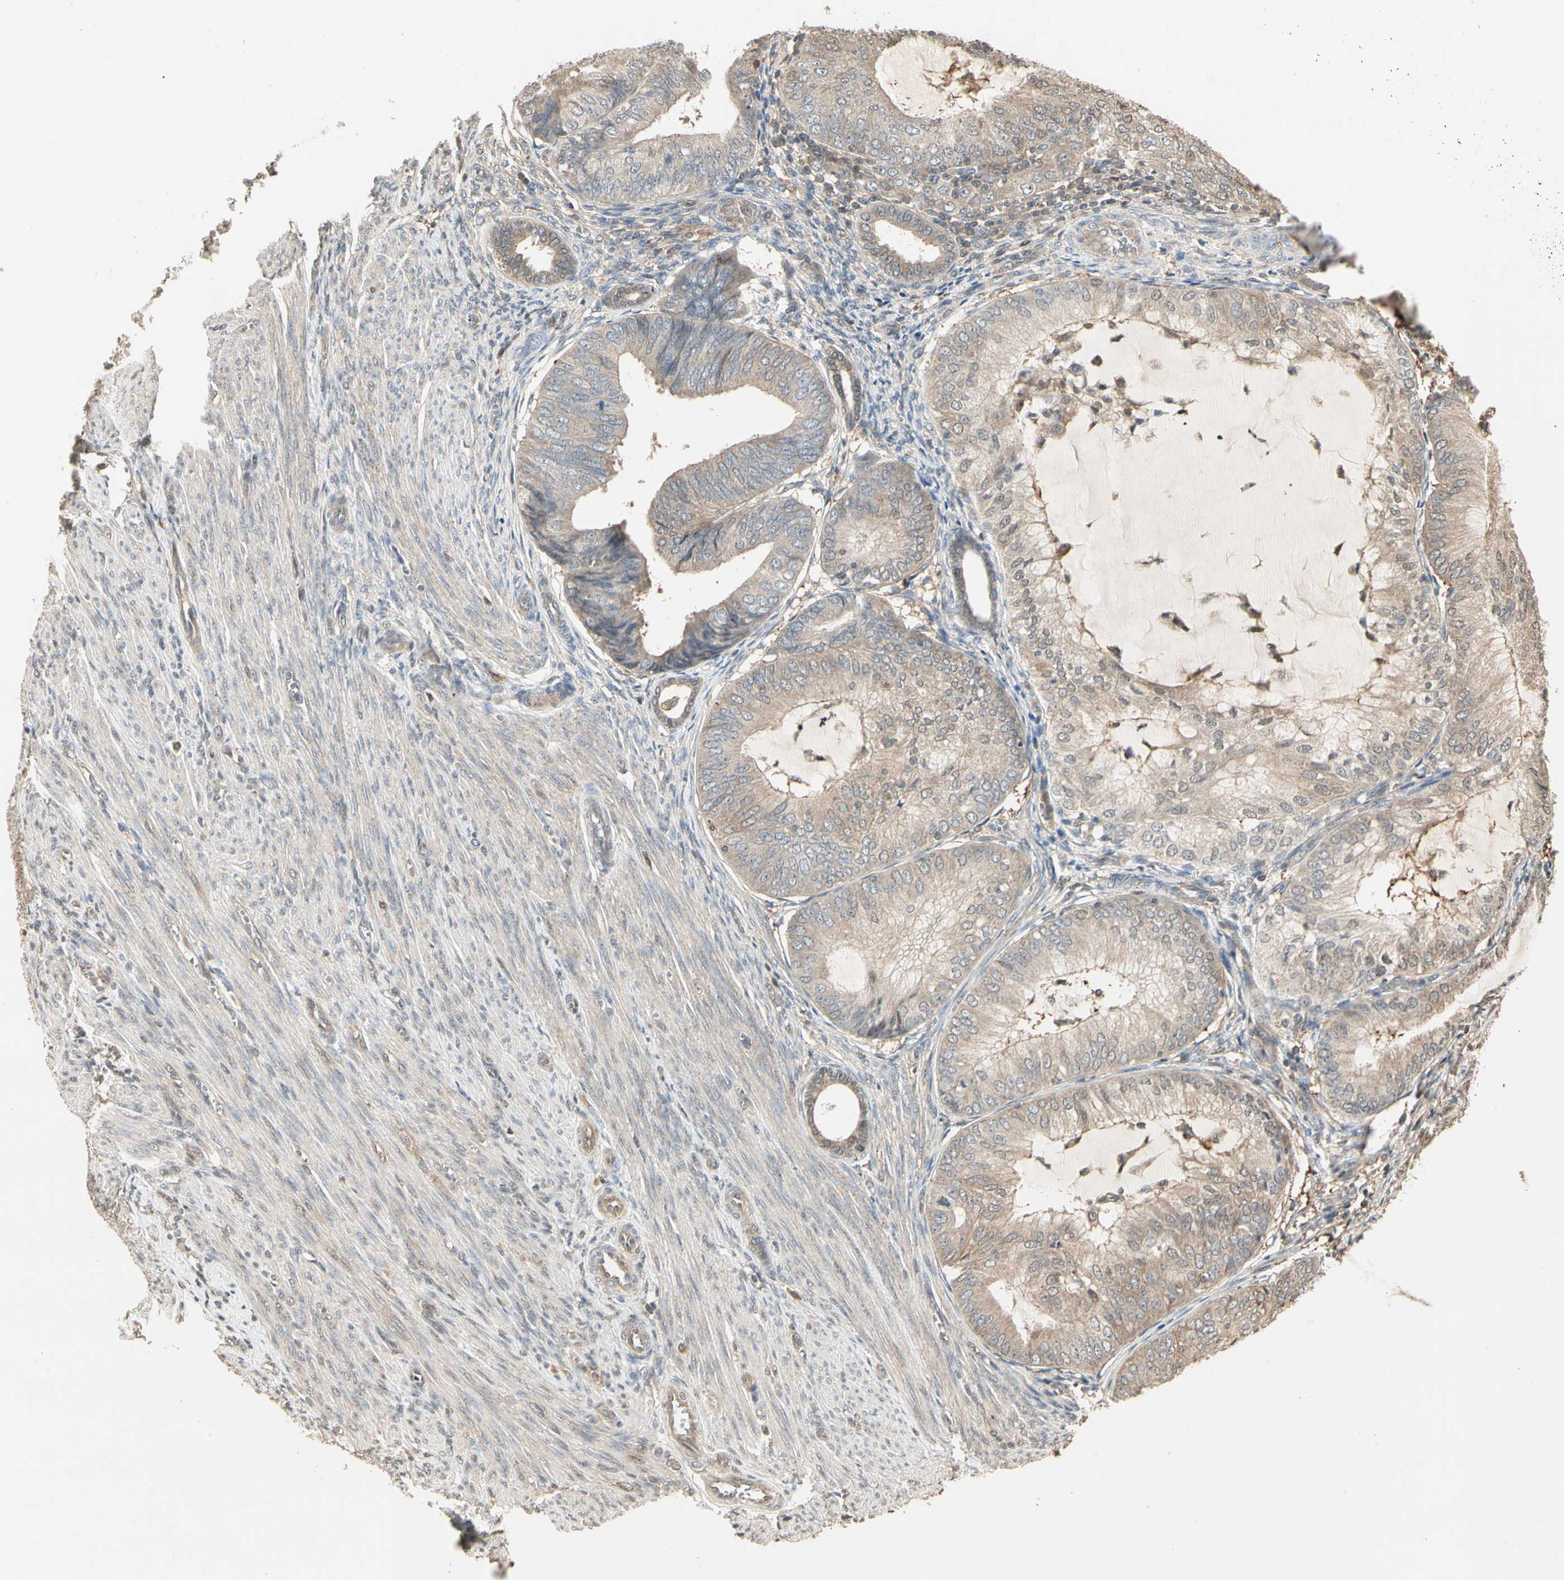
{"staining": {"intensity": "weak", "quantity": ">75%", "location": "cytoplasmic/membranous"}, "tissue": "endometrial cancer", "cell_type": "Tumor cells", "image_type": "cancer", "snomed": [{"axis": "morphology", "description": "Adenocarcinoma, NOS"}, {"axis": "topography", "description": "Endometrium"}], "caption": "An IHC histopathology image of neoplastic tissue is shown. Protein staining in brown shows weak cytoplasmic/membranous positivity in endometrial cancer within tumor cells.", "gene": "DRG2", "patient": {"sex": "female", "age": 81}}